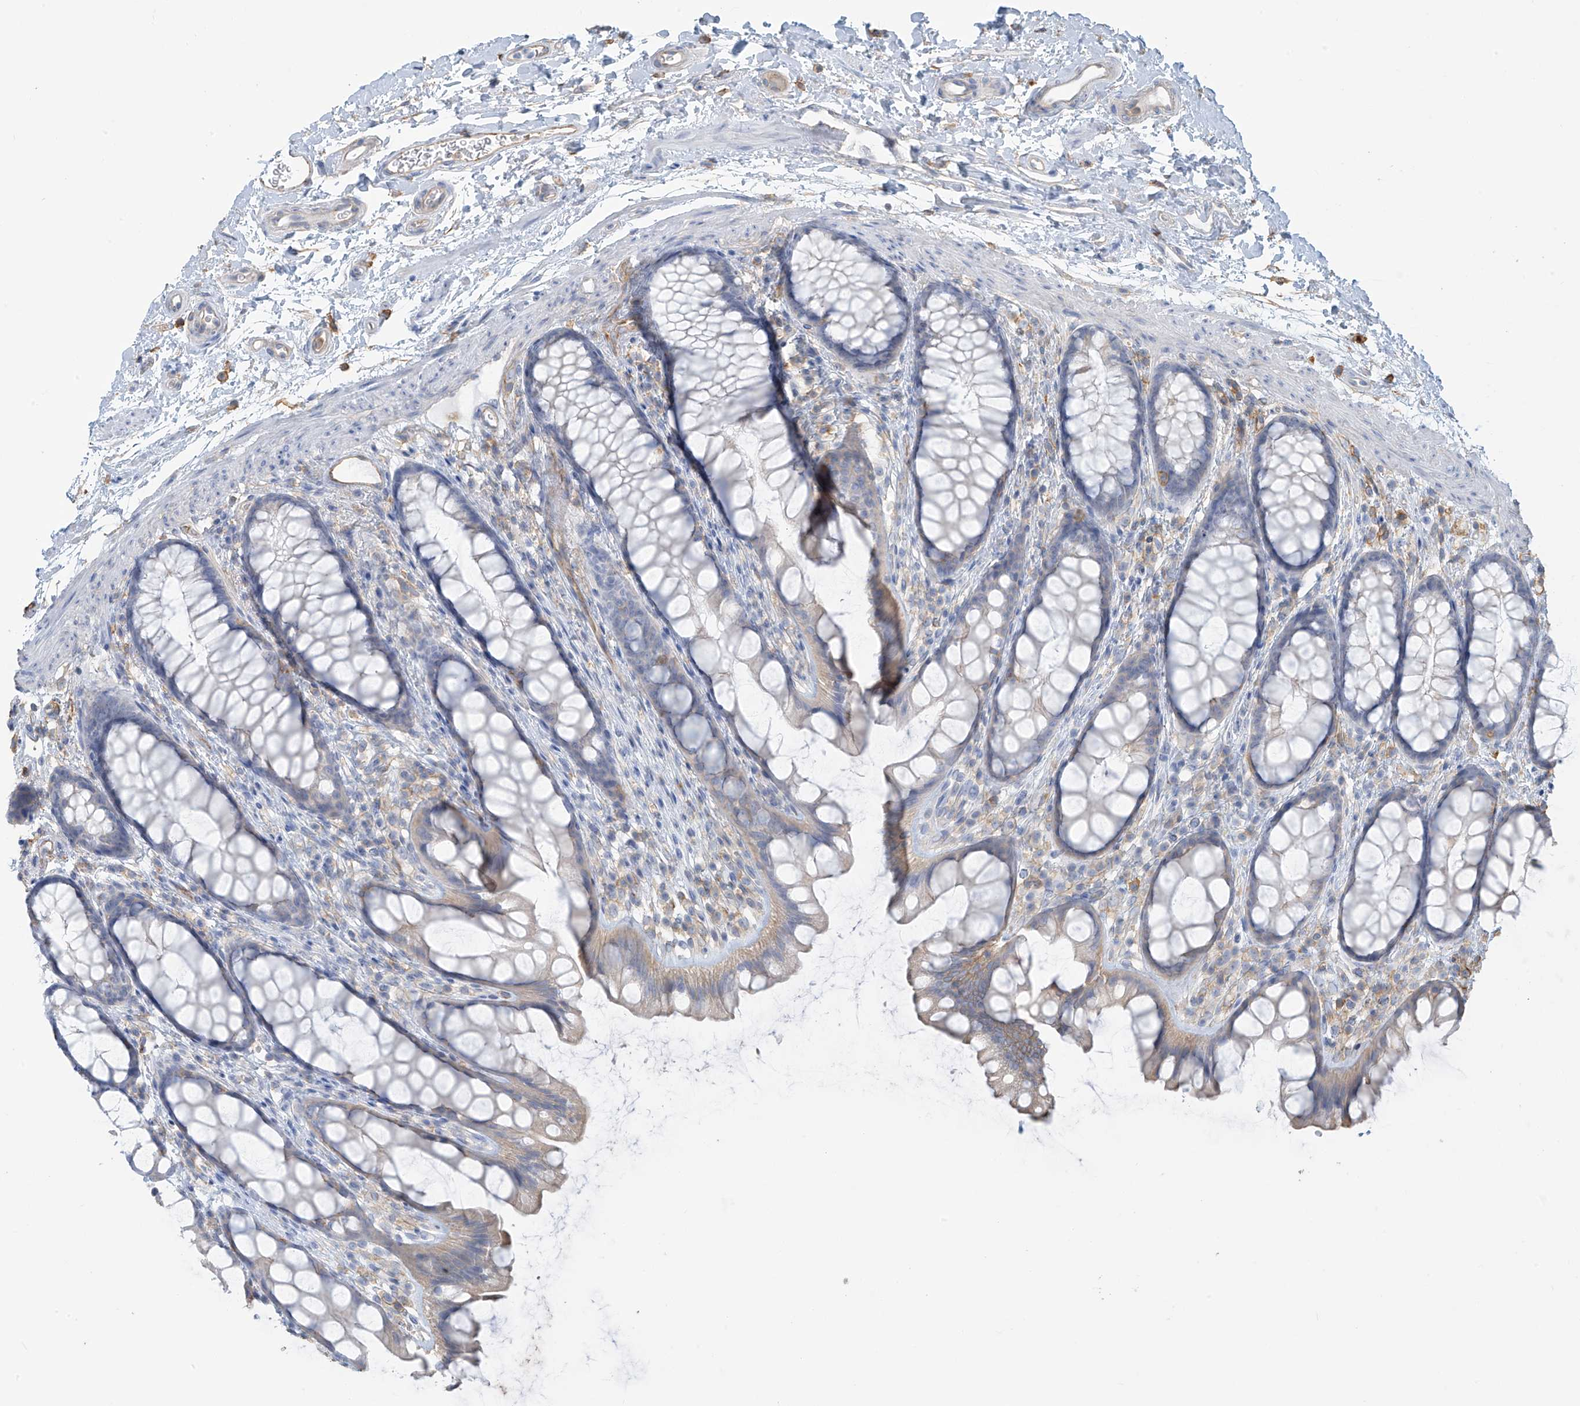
{"staining": {"intensity": "weak", "quantity": "<25%", "location": "cytoplasmic/membranous"}, "tissue": "rectum", "cell_type": "Glandular cells", "image_type": "normal", "snomed": [{"axis": "morphology", "description": "Normal tissue, NOS"}, {"axis": "topography", "description": "Rectum"}], "caption": "An immunohistochemistry image of normal rectum is shown. There is no staining in glandular cells of rectum. (Brightfield microscopy of DAB (3,3'-diaminobenzidine) immunohistochemistry at high magnification).", "gene": "ZNF846", "patient": {"sex": "female", "age": 65}}